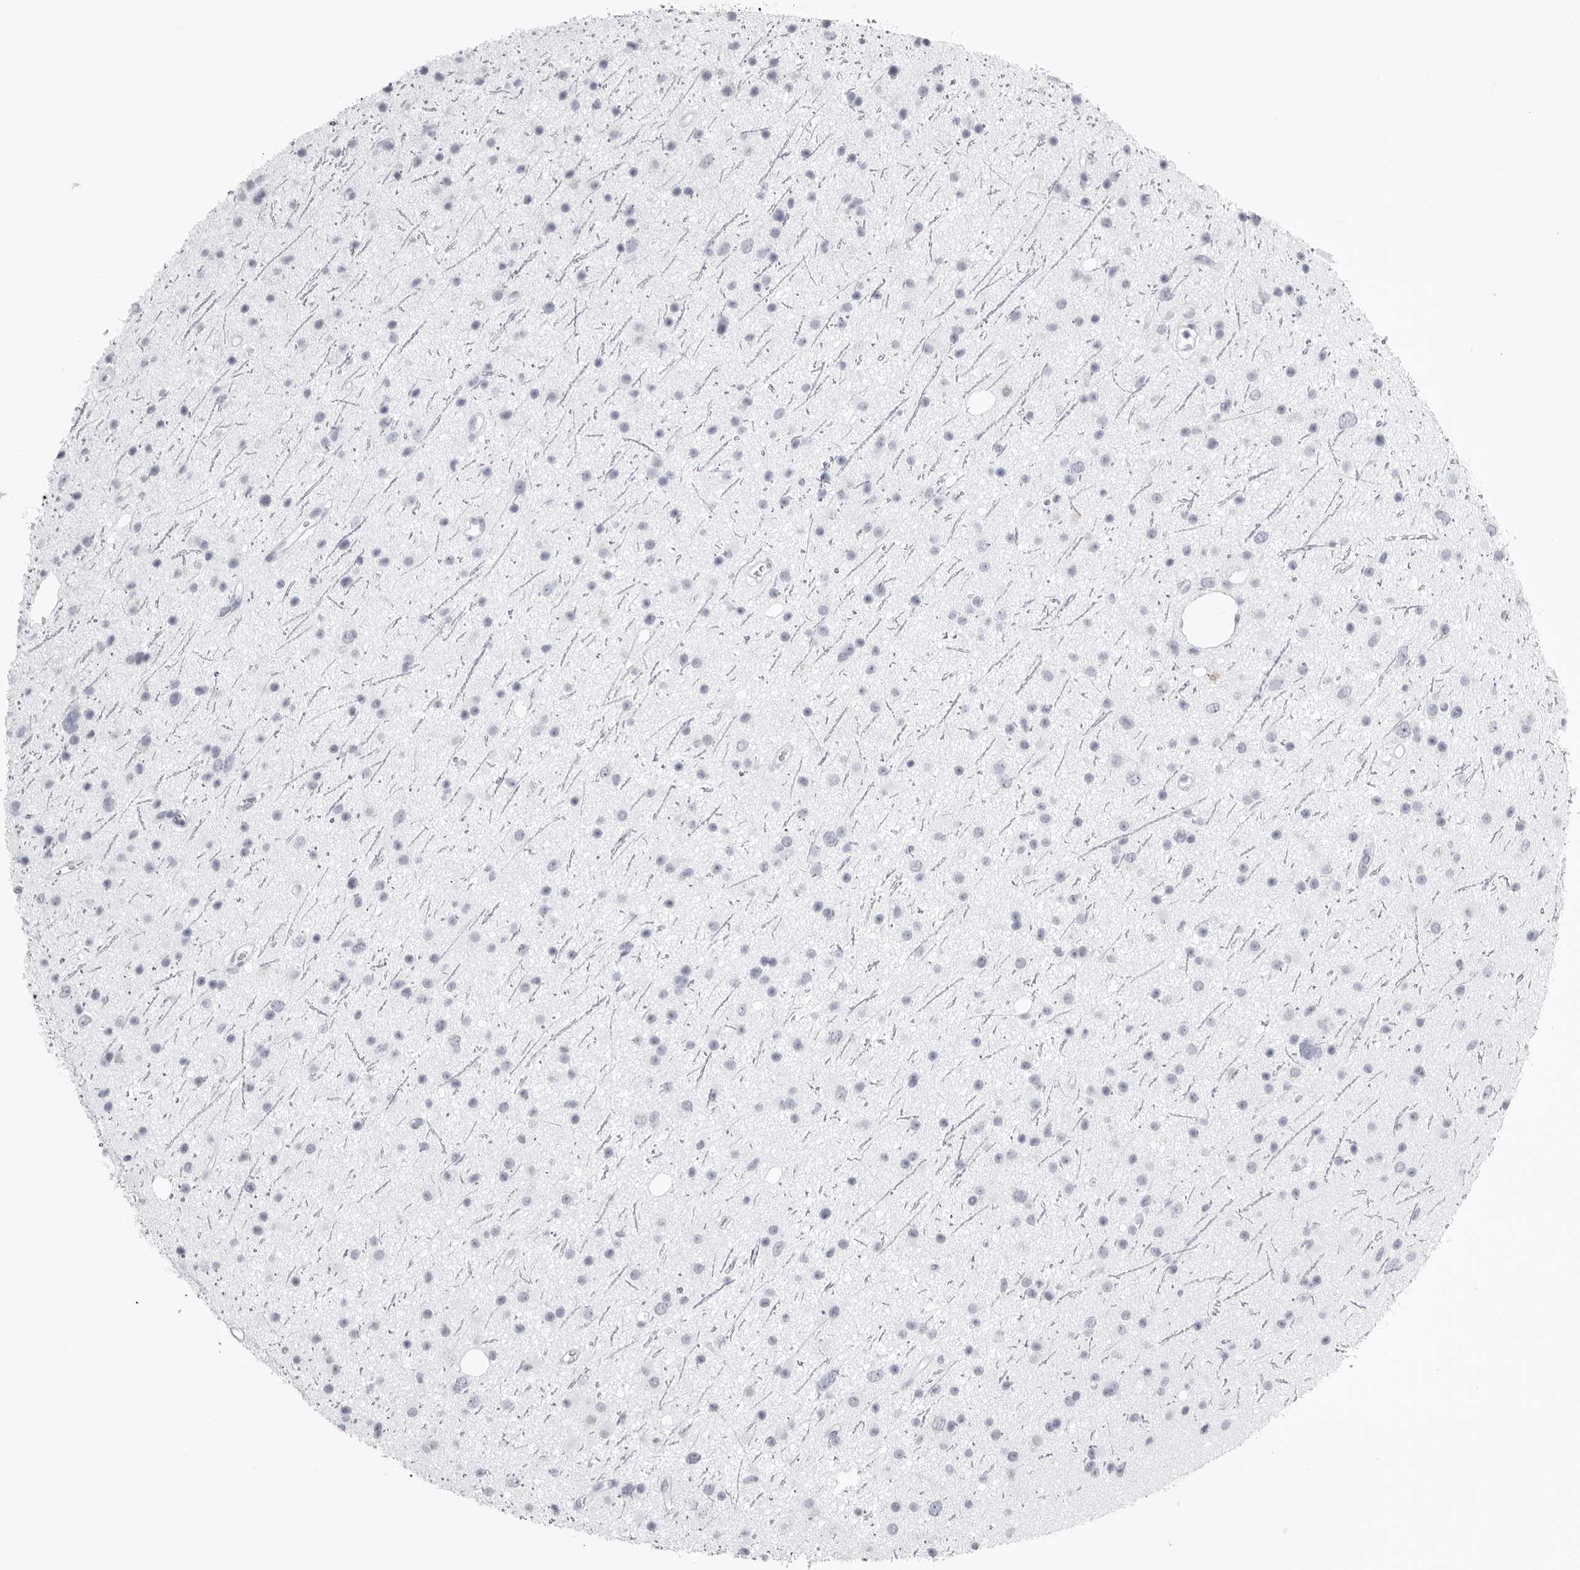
{"staining": {"intensity": "negative", "quantity": "none", "location": "none"}, "tissue": "glioma", "cell_type": "Tumor cells", "image_type": "cancer", "snomed": [{"axis": "morphology", "description": "Glioma, malignant, Low grade"}, {"axis": "topography", "description": "Cerebral cortex"}], "caption": "IHC image of neoplastic tissue: glioma stained with DAB shows no significant protein staining in tumor cells.", "gene": "KLK9", "patient": {"sex": "female", "age": 39}}